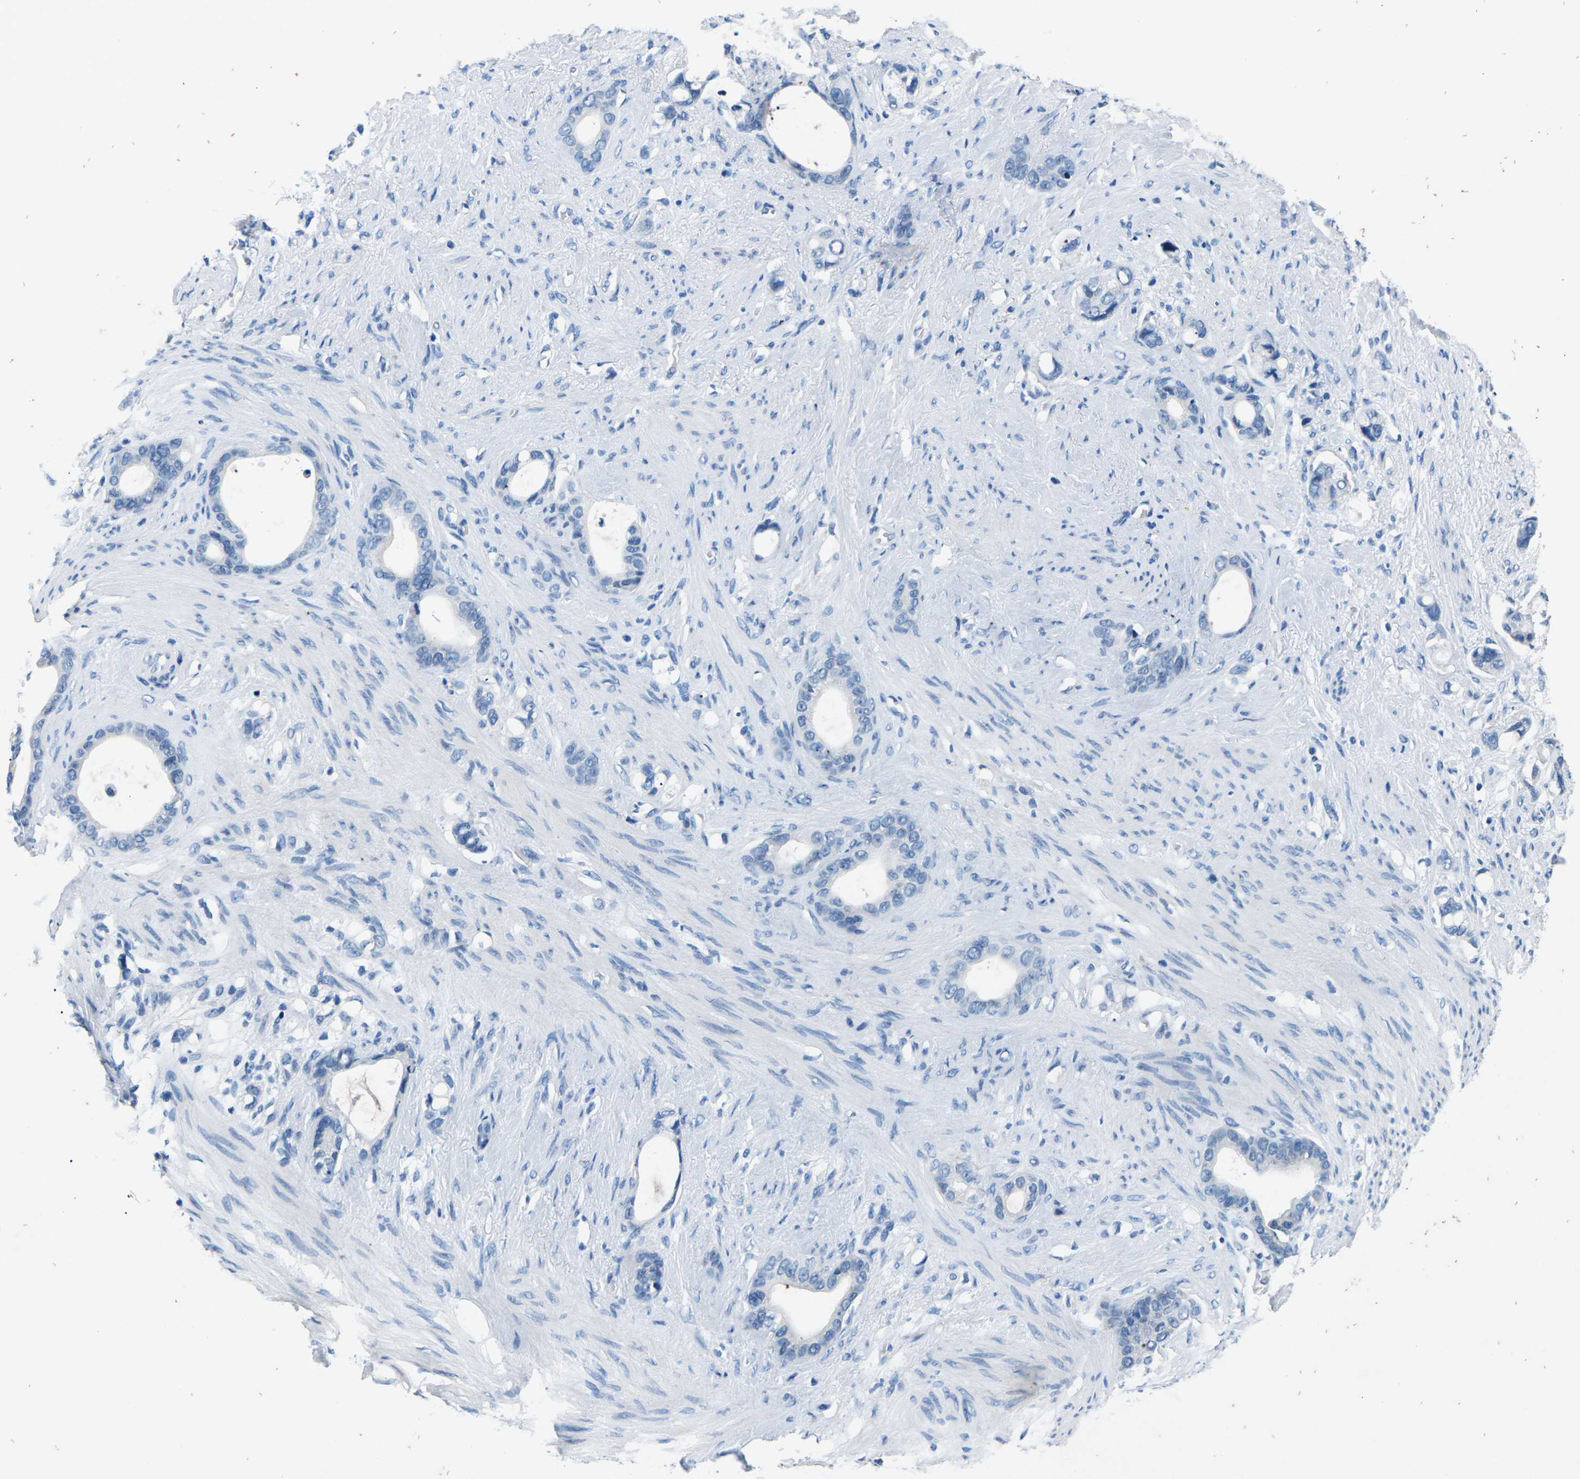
{"staining": {"intensity": "negative", "quantity": "none", "location": "none"}, "tissue": "stomach cancer", "cell_type": "Tumor cells", "image_type": "cancer", "snomed": [{"axis": "morphology", "description": "Adenocarcinoma, NOS"}, {"axis": "topography", "description": "Stomach"}], "caption": "Stomach adenocarcinoma stained for a protein using immunohistochemistry reveals no expression tumor cells.", "gene": "UMOD", "patient": {"sex": "female", "age": 75}}